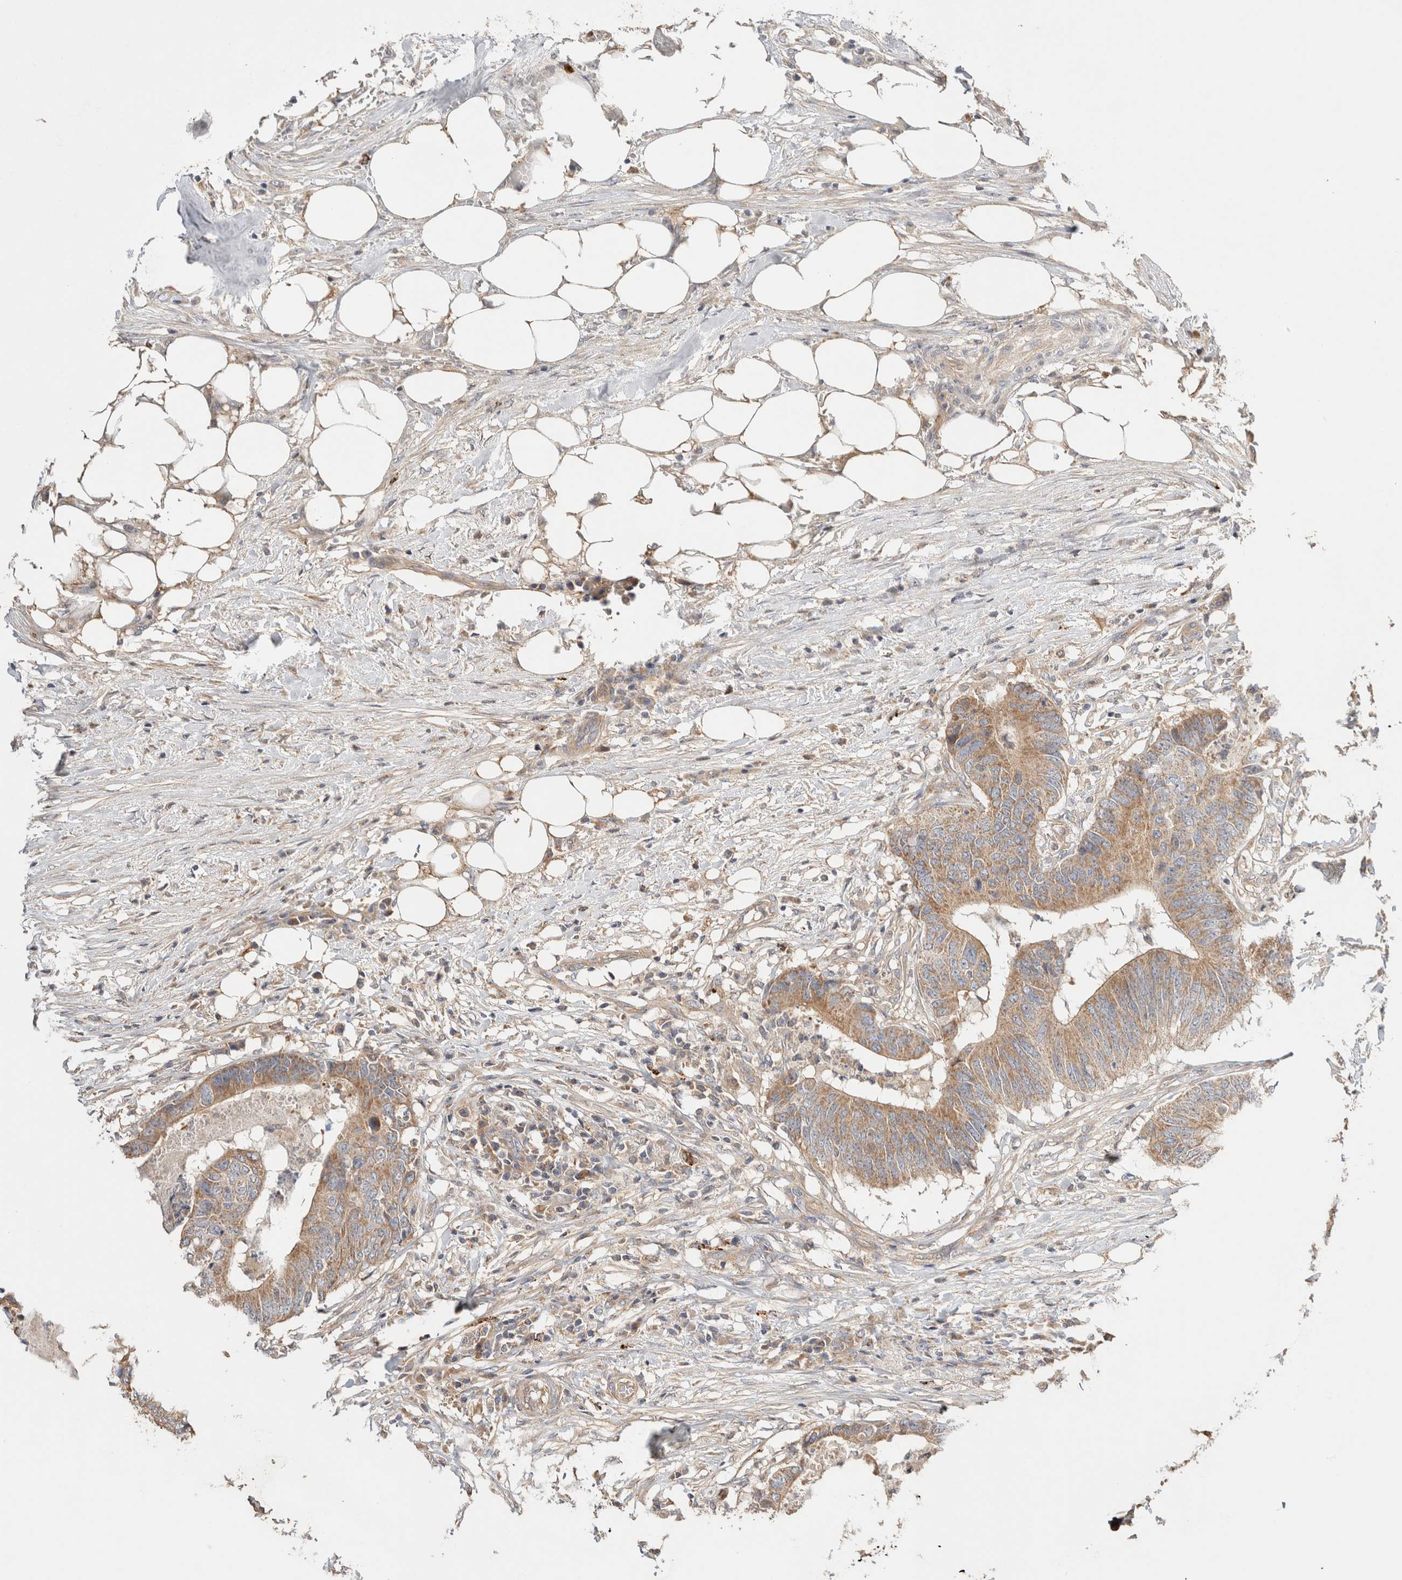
{"staining": {"intensity": "moderate", "quantity": ">75%", "location": "cytoplasmic/membranous"}, "tissue": "colorectal cancer", "cell_type": "Tumor cells", "image_type": "cancer", "snomed": [{"axis": "morphology", "description": "Adenocarcinoma, NOS"}, {"axis": "topography", "description": "Colon"}], "caption": "Adenocarcinoma (colorectal) stained with a protein marker exhibits moderate staining in tumor cells.", "gene": "B3GNTL1", "patient": {"sex": "male", "age": 56}}